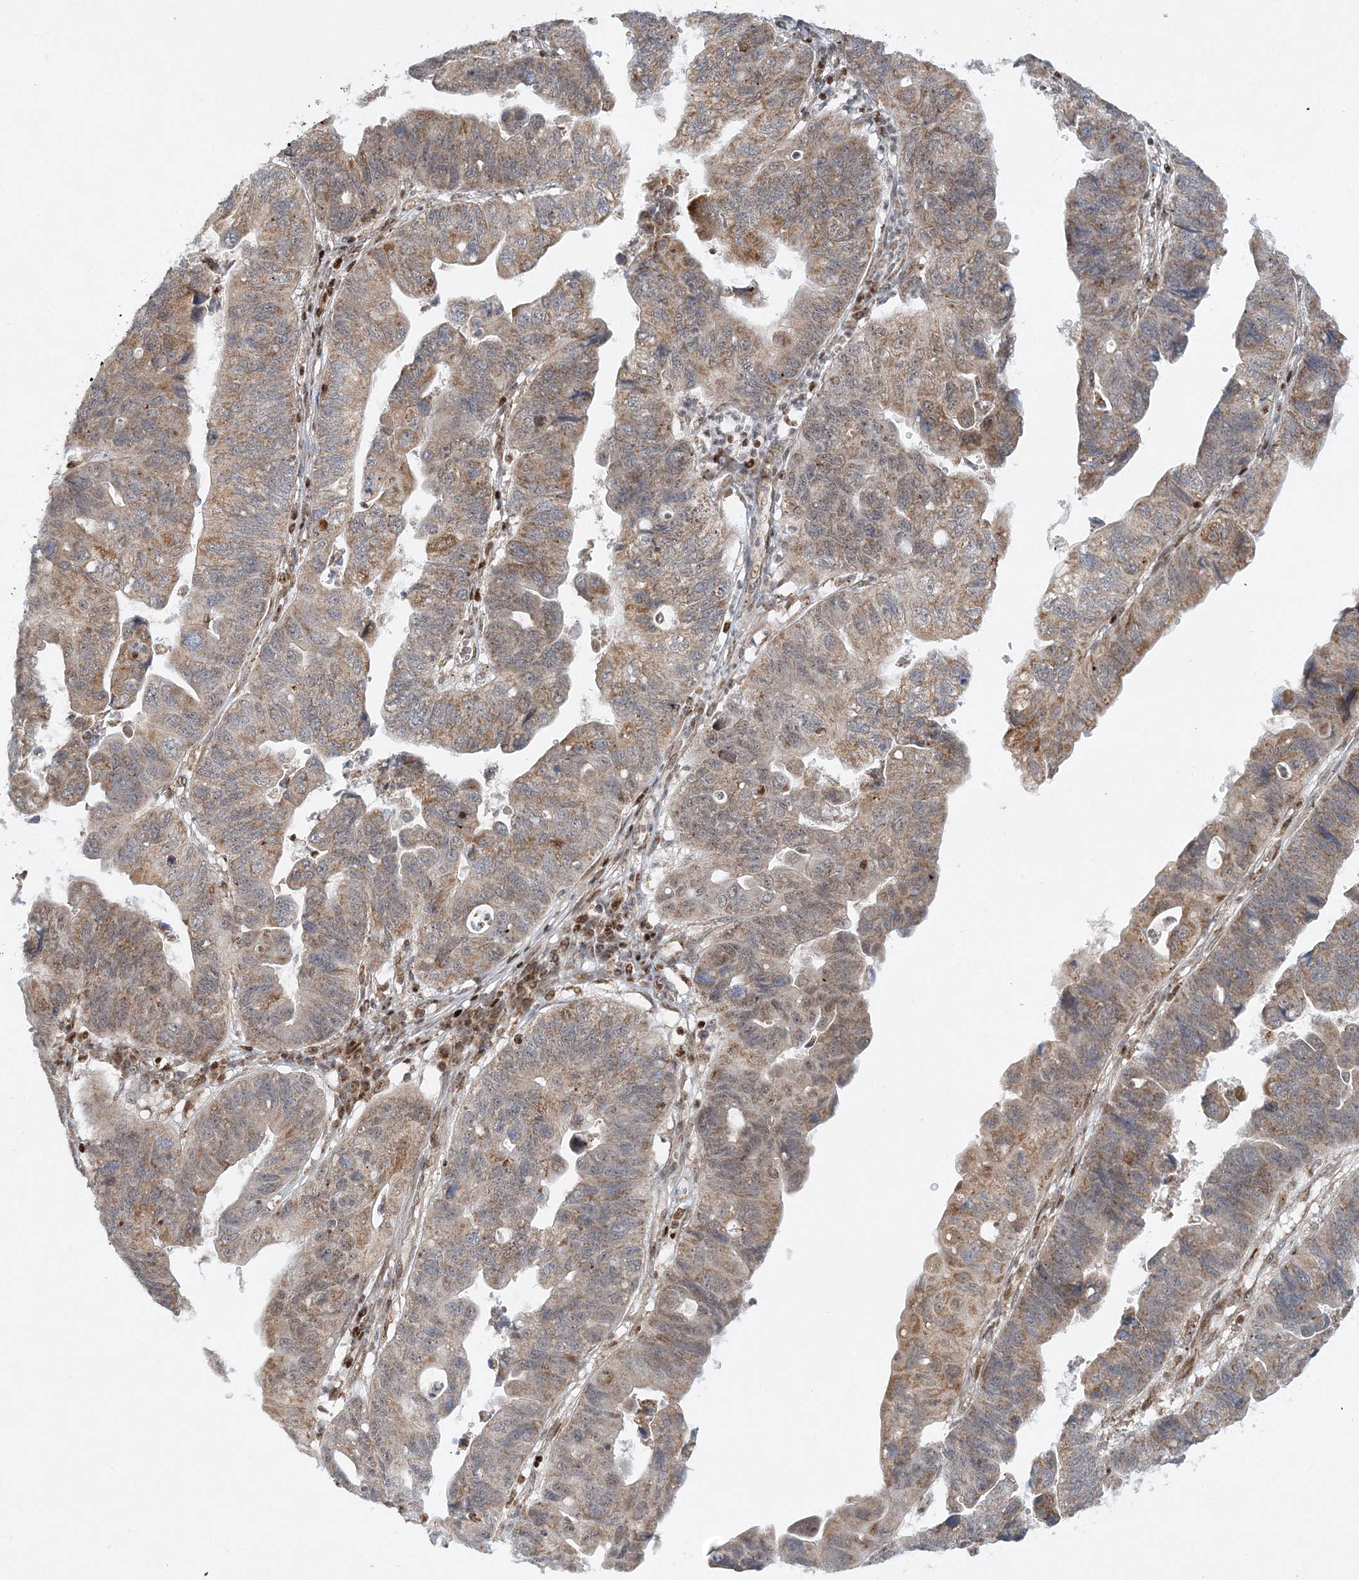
{"staining": {"intensity": "weak", "quantity": ">75%", "location": "cytoplasmic/membranous"}, "tissue": "stomach cancer", "cell_type": "Tumor cells", "image_type": "cancer", "snomed": [{"axis": "morphology", "description": "Adenocarcinoma, NOS"}, {"axis": "topography", "description": "Stomach"}], "caption": "The image demonstrates a brown stain indicating the presence of a protein in the cytoplasmic/membranous of tumor cells in adenocarcinoma (stomach).", "gene": "RAB11FIP2", "patient": {"sex": "male", "age": 59}}